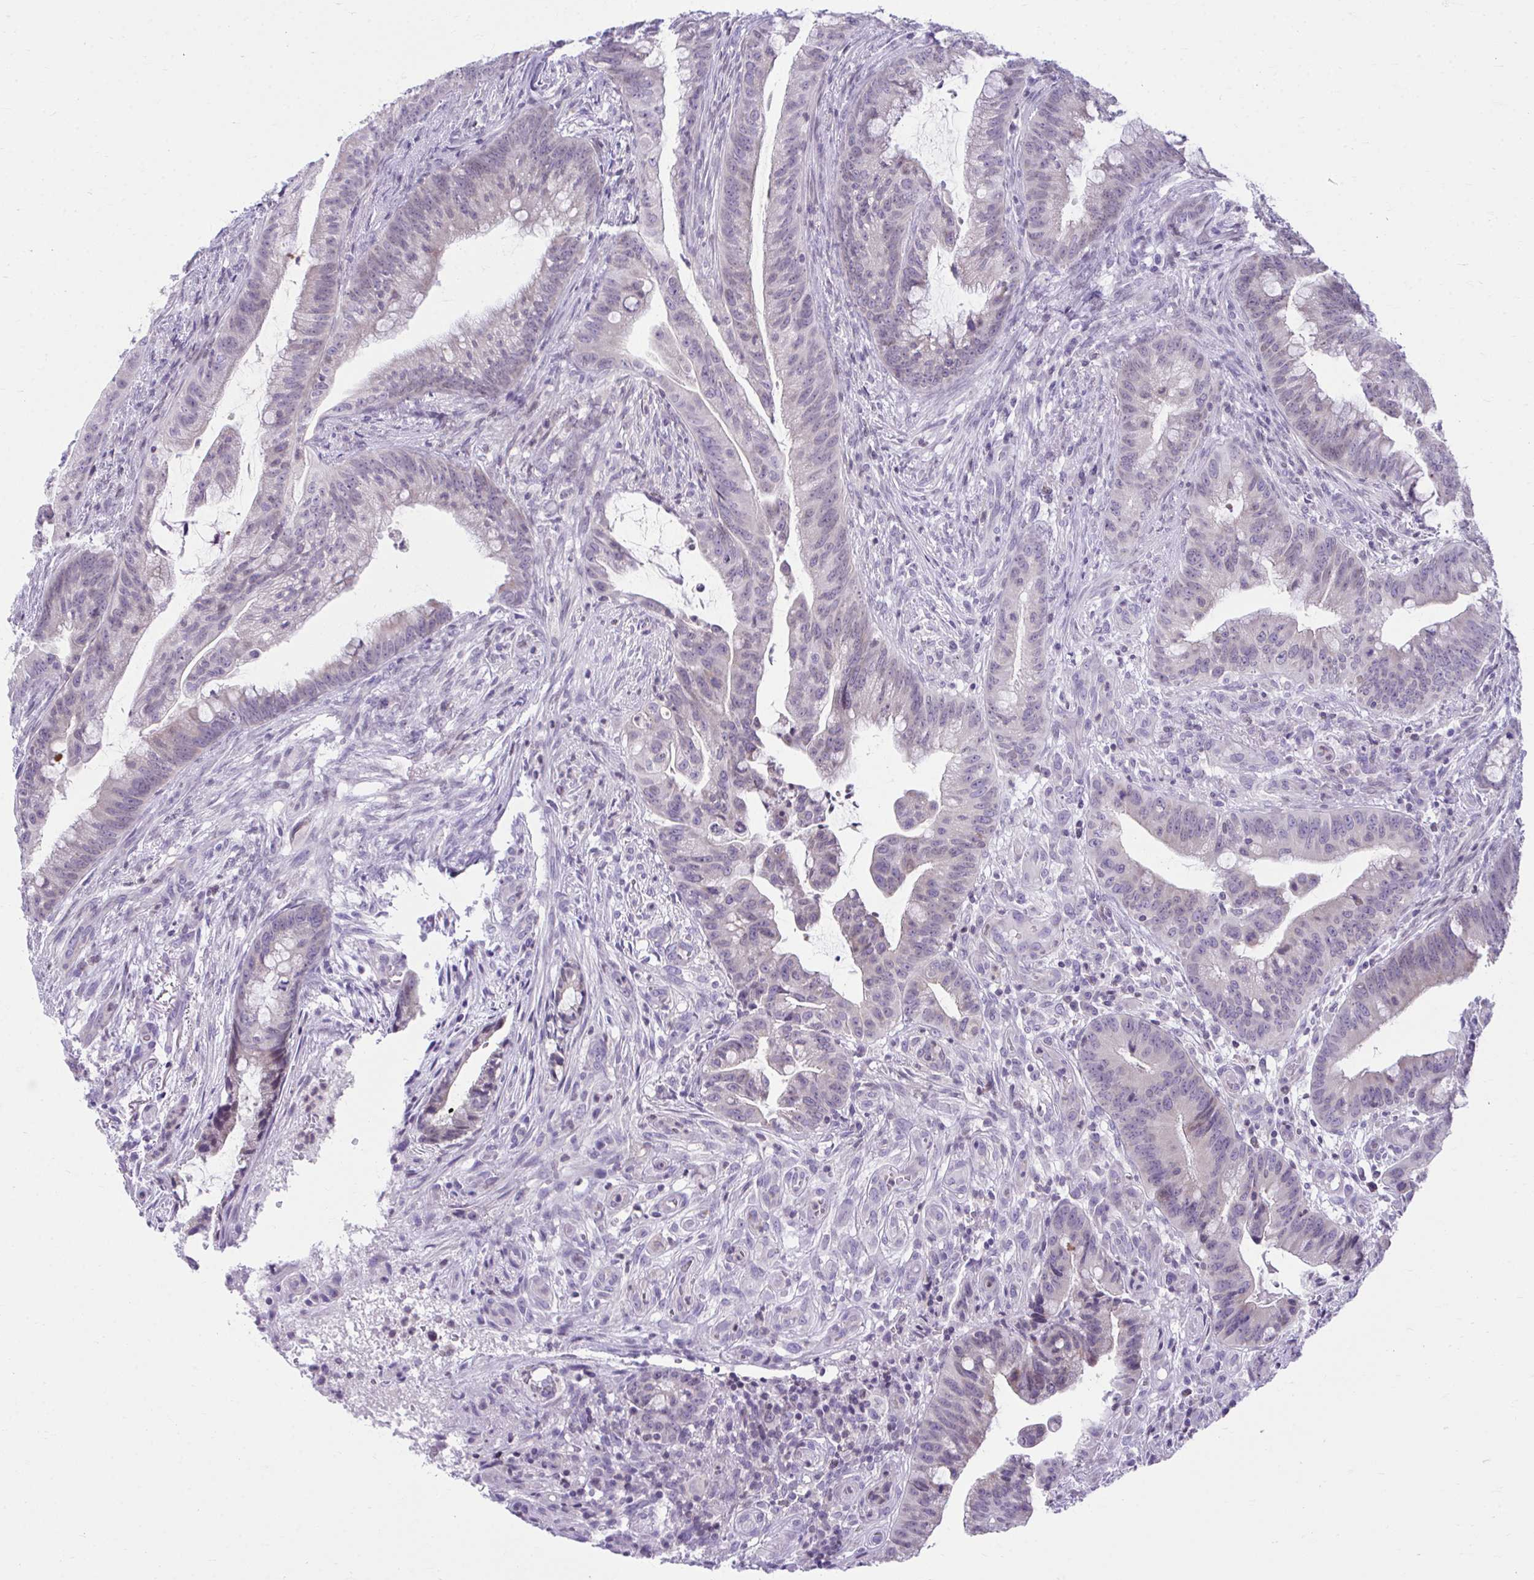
{"staining": {"intensity": "negative", "quantity": "none", "location": "none"}, "tissue": "colorectal cancer", "cell_type": "Tumor cells", "image_type": "cancer", "snomed": [{"axis": "morphology", "description": "Adenocarcinoma, NOS"}, {"axis": "topography", "description": "Colon"}], "caption": "Immunohistochemistry photomicrograph of colorectal cancer stained for a protein (brown), which exhibits no positivity in tumor cells.", "gene": "OR7A5", "patient": {"sex": "male", "age": 62}}